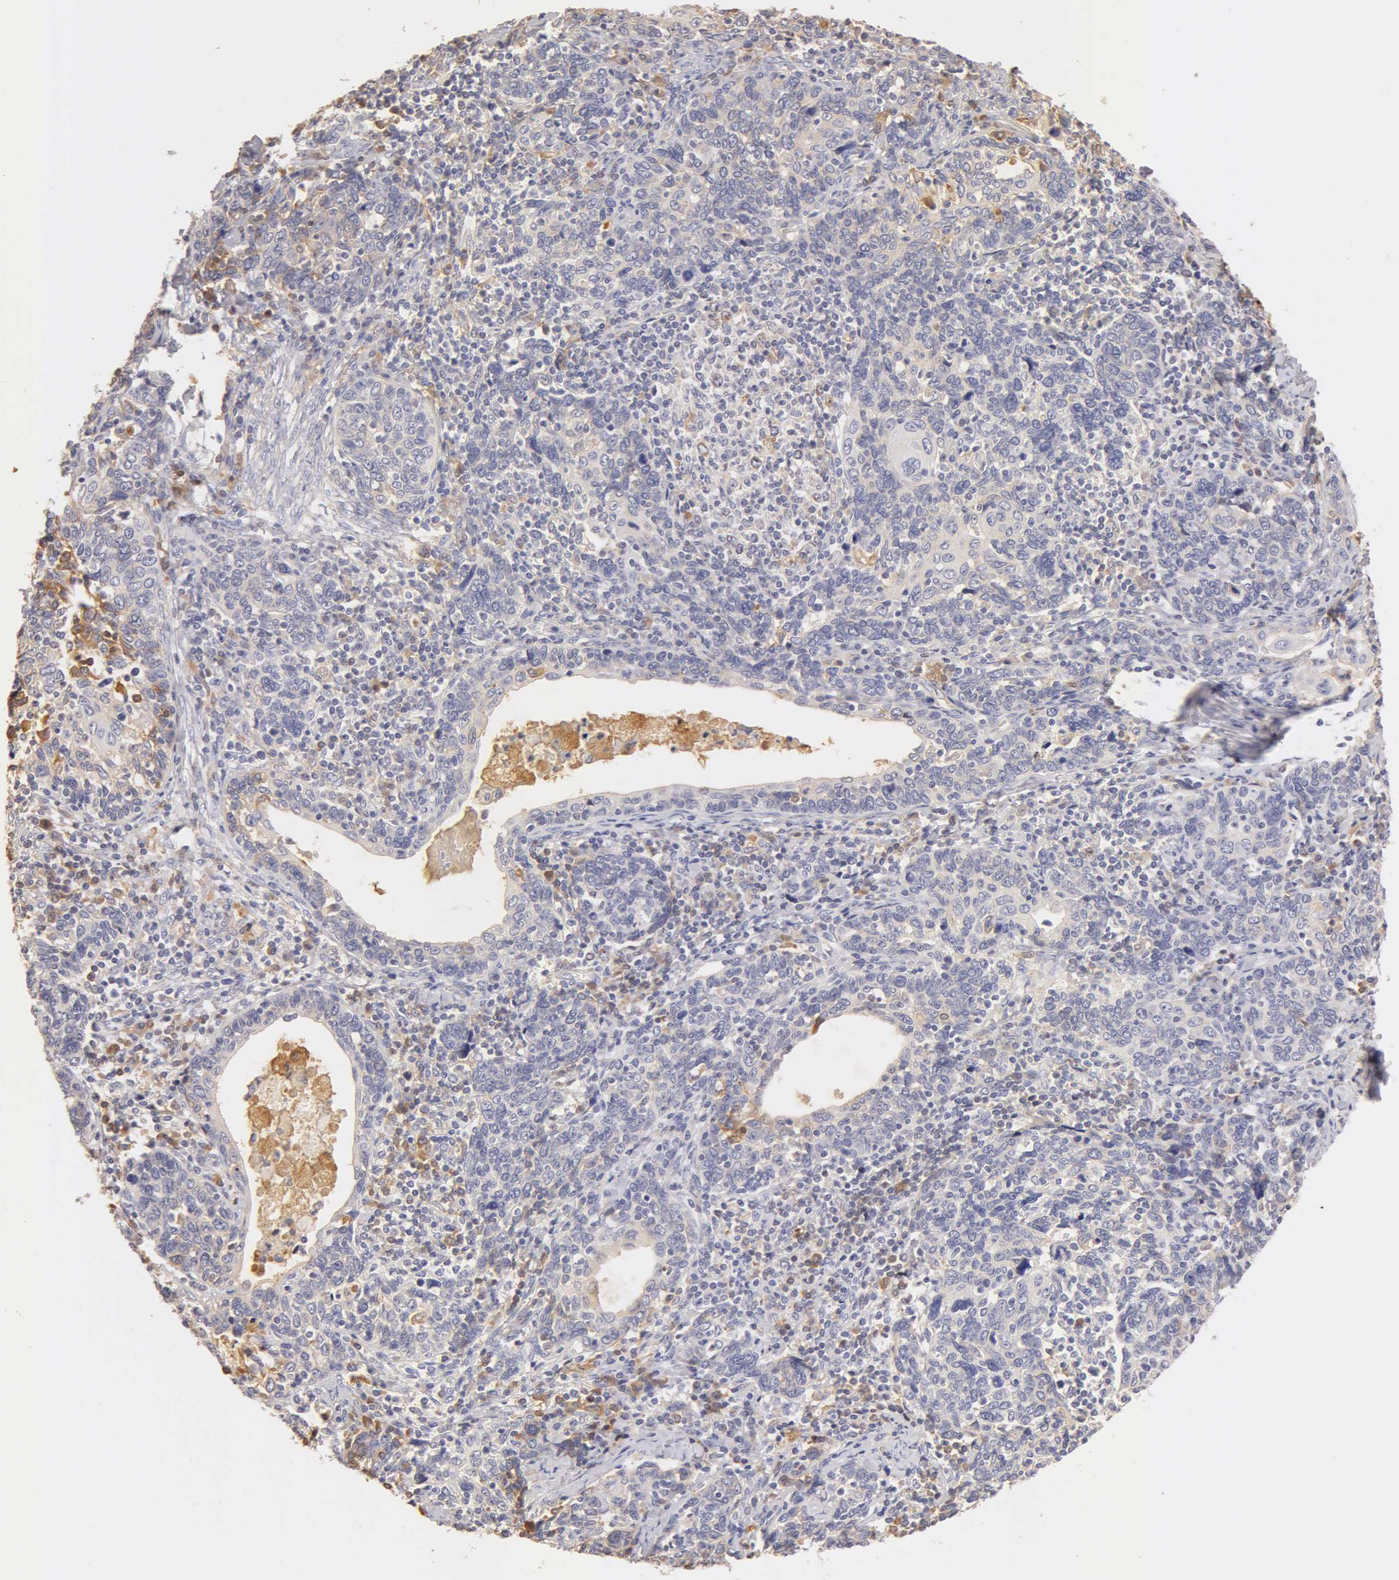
{"staining": {"intensity": "moderate", "quantity": "<25%", "location": "cytoplasmic/membranous"}, "tissue": "cervical cancer", "cell_type": "Tumor cells", "image_type": "cancer", "snomed": [{"axis": "morphology", "description": "Squamous cell carcinoma, NOS"}, {"axis": "topography", "description": "Cervix"}], "caption": "Immunohistochemical staining of cervical squamous cell carcinoma demonstrates low levels of moderate cytoplasmic/membranous expression in approximately <25% of tumor cells.", "gene": "TF", "patient": {"sex": "female", "age": 41}}